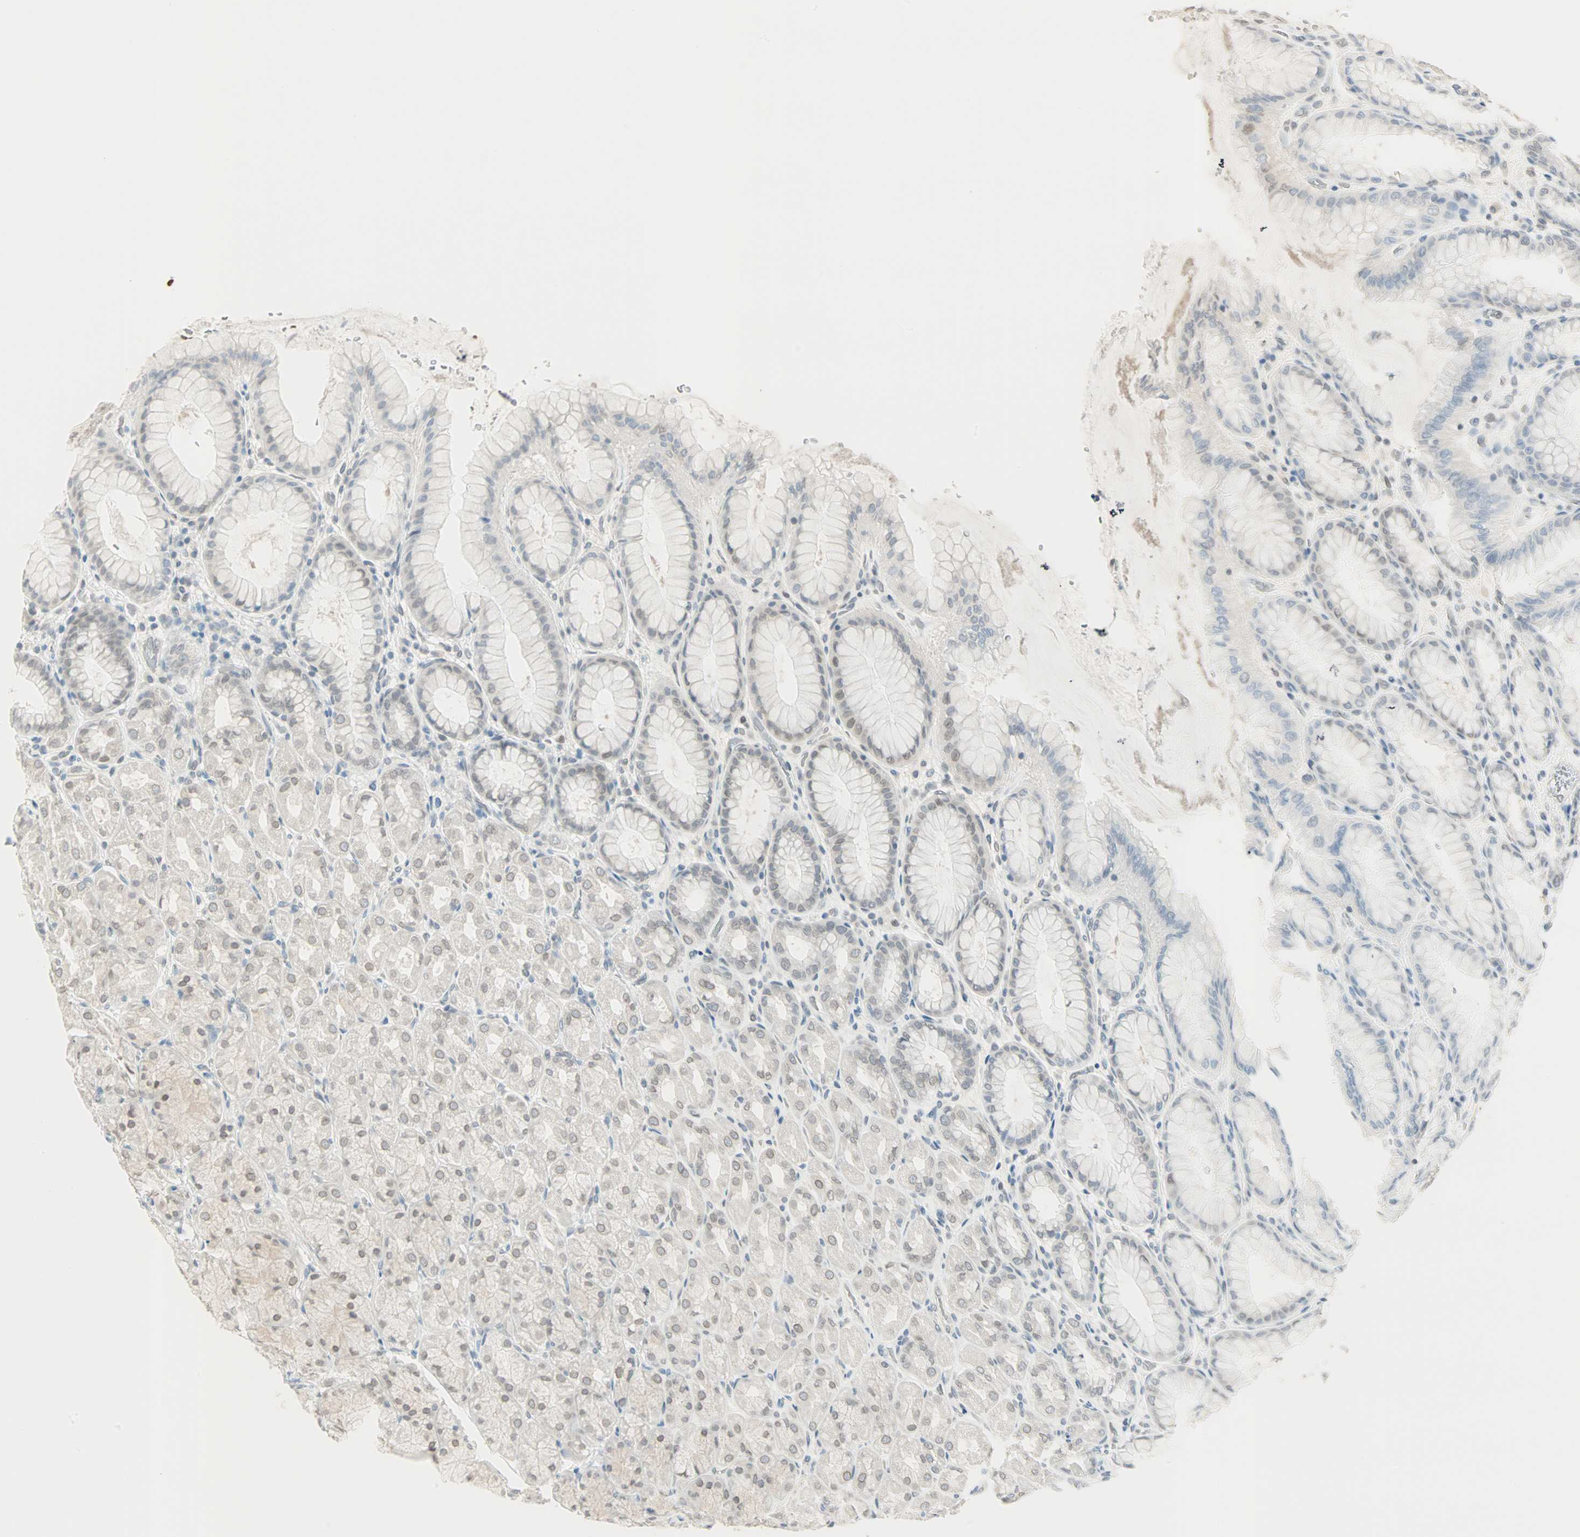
{"staining": {"intensity": "weak", "quantity": "25%-75%", "location": "nuclear"}, "tissue": "stomach", "cell_type": "Glandular cells", "image_type": "normal", "snomed": [{"axis": "morphology", "description": "Normal tissue, NOS"}, {"axis": "topography", "description": "Stomach, upper"}], "caption": "Immunohistochemistry histopathology image of benign stomach: stomach stained using immunohistochemistry exhibits low levels of weak protein expression localized specifically in the nuclear of glandular cells, appearing as a nuclear brown color.", "gene": "BCAN", "patient": {"sex": "female", "age": 56}}